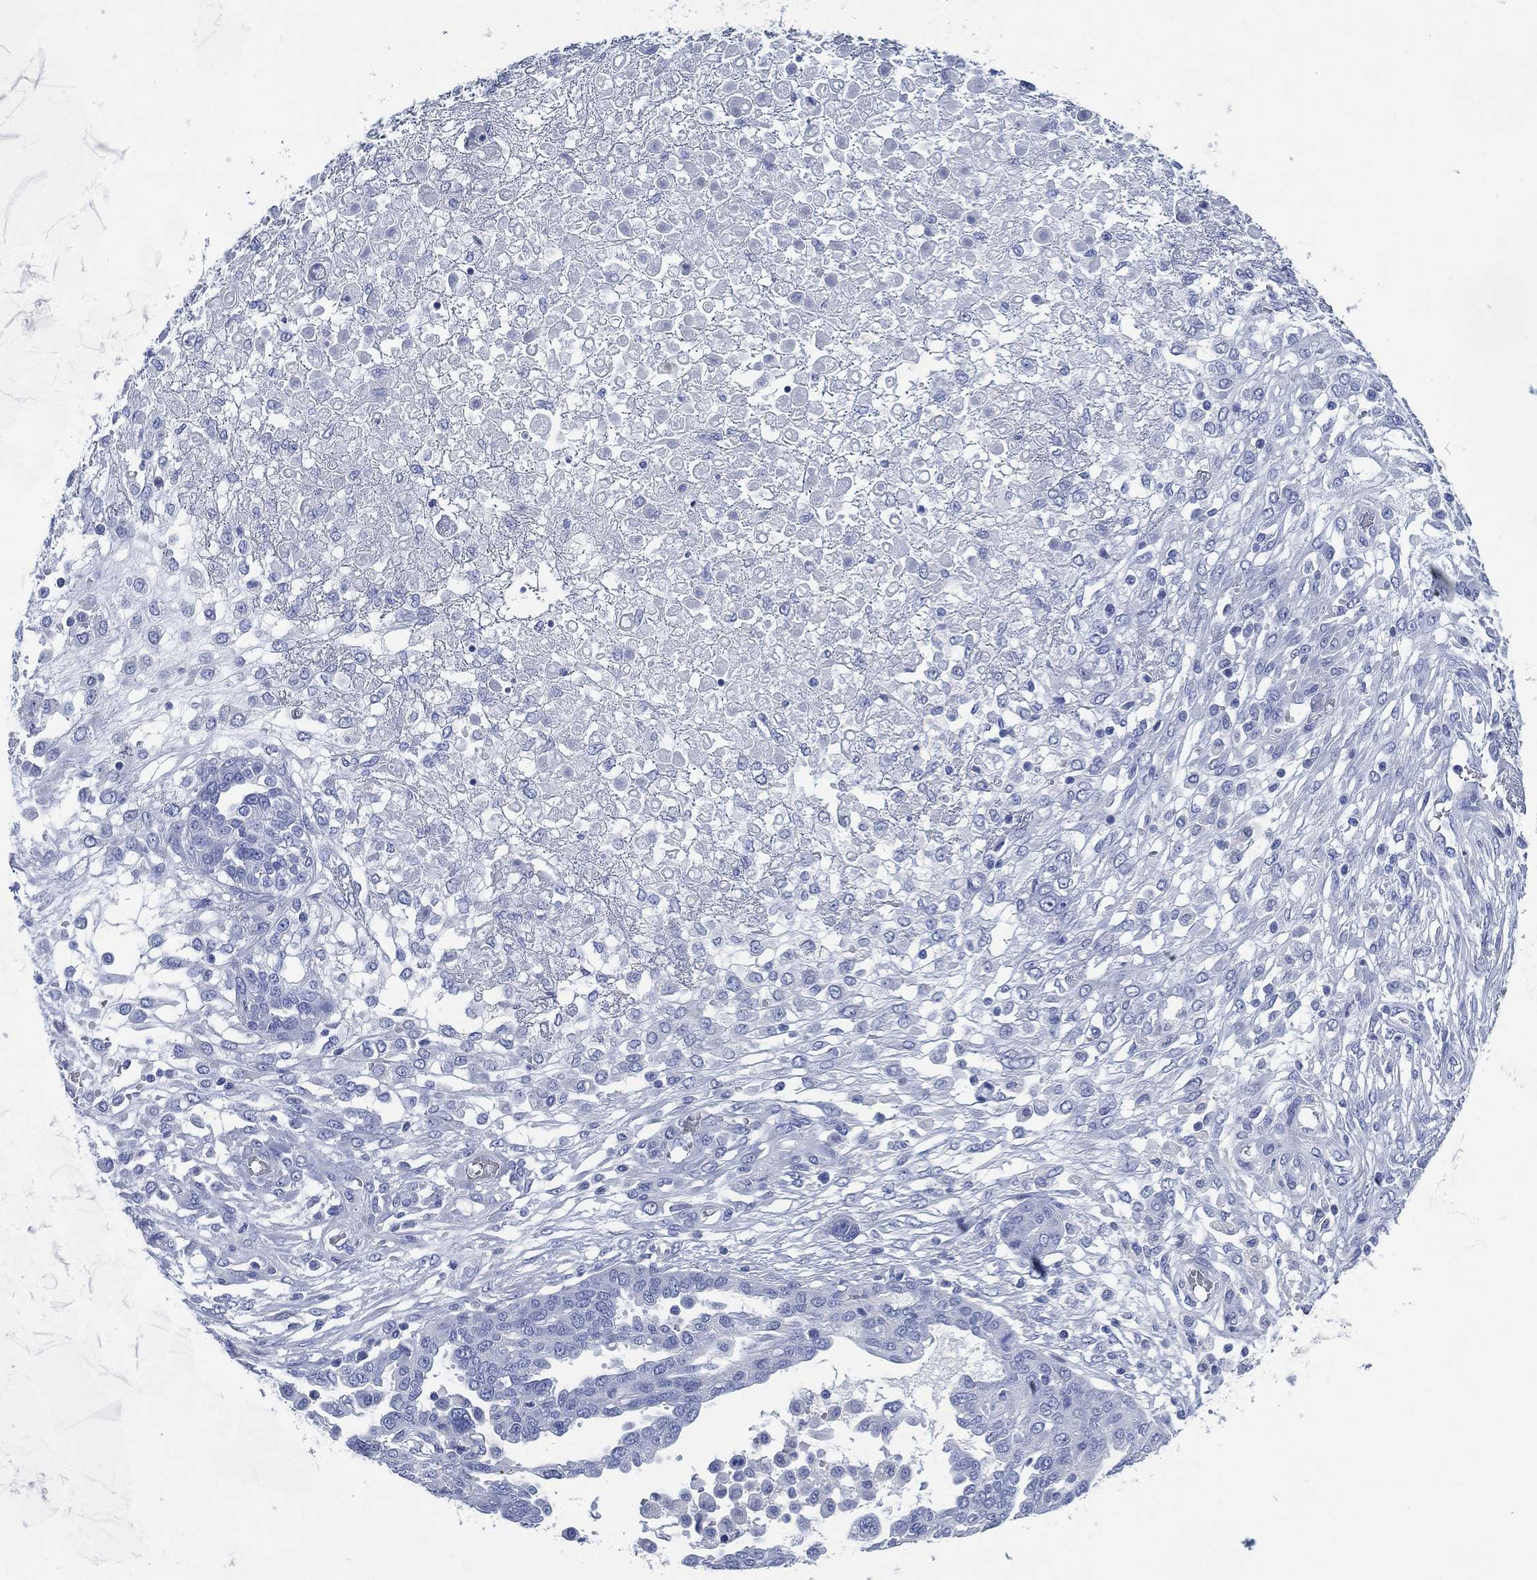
{"staining": {"intensity": "negative", "quantity": "none", "location": "none"}, "tissue": "ovarian cancer", "cell_type": "Tumor cells", "image_type": "cancer", "snomed": [{"axis": "morphology", "description": "Cystadenocarcinoma, serous, NOS"}, {"axis": "topography", "description": "Ovary"}], "caption": "Ovarian cancer stained for a protein using IHC exhibits no positivity tumor cells.", "gene": "SIGLECL1", "patient": {"sex": "female", "age": 67}}